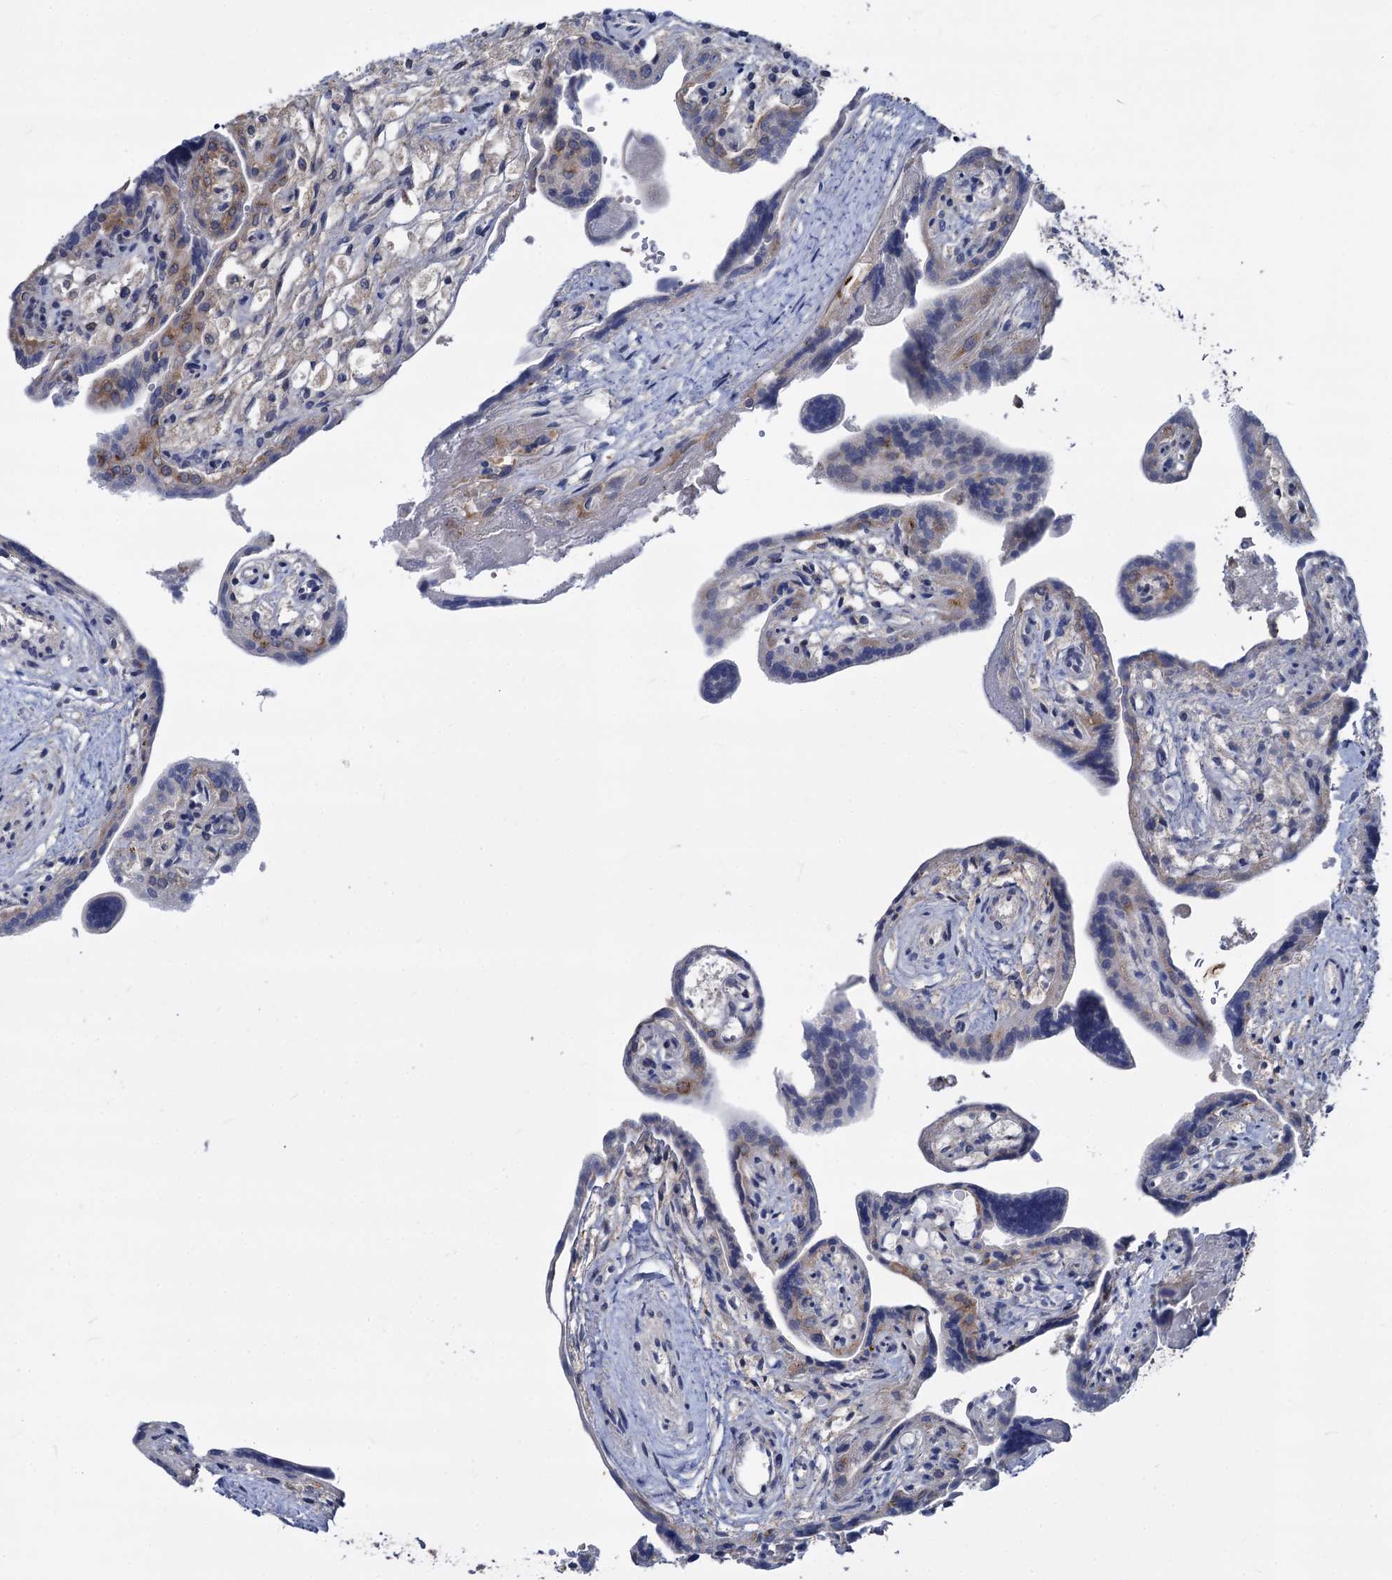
{"staining": {"intensity": "moderate", "quantity": "<25%", "location": "cytoplasmic/membranous,nuclear"}, "tissue": "placenta", "cell_type": "Trophoblastic cells", "image_type": "normal", "snomed": [{"axis": "morphology", "description": "Normal tissue, NOS"}, {"axis": "topography", "description": "Placenta"}], "caption": "Trophoblastic cells show low levels of moderate cytoplasmic/membranous,nuclear positivity in about <25% of cells in unremarkable human placenta.", "gene": "GALNT11", "patient": {"sex": "female", "age": 37}}